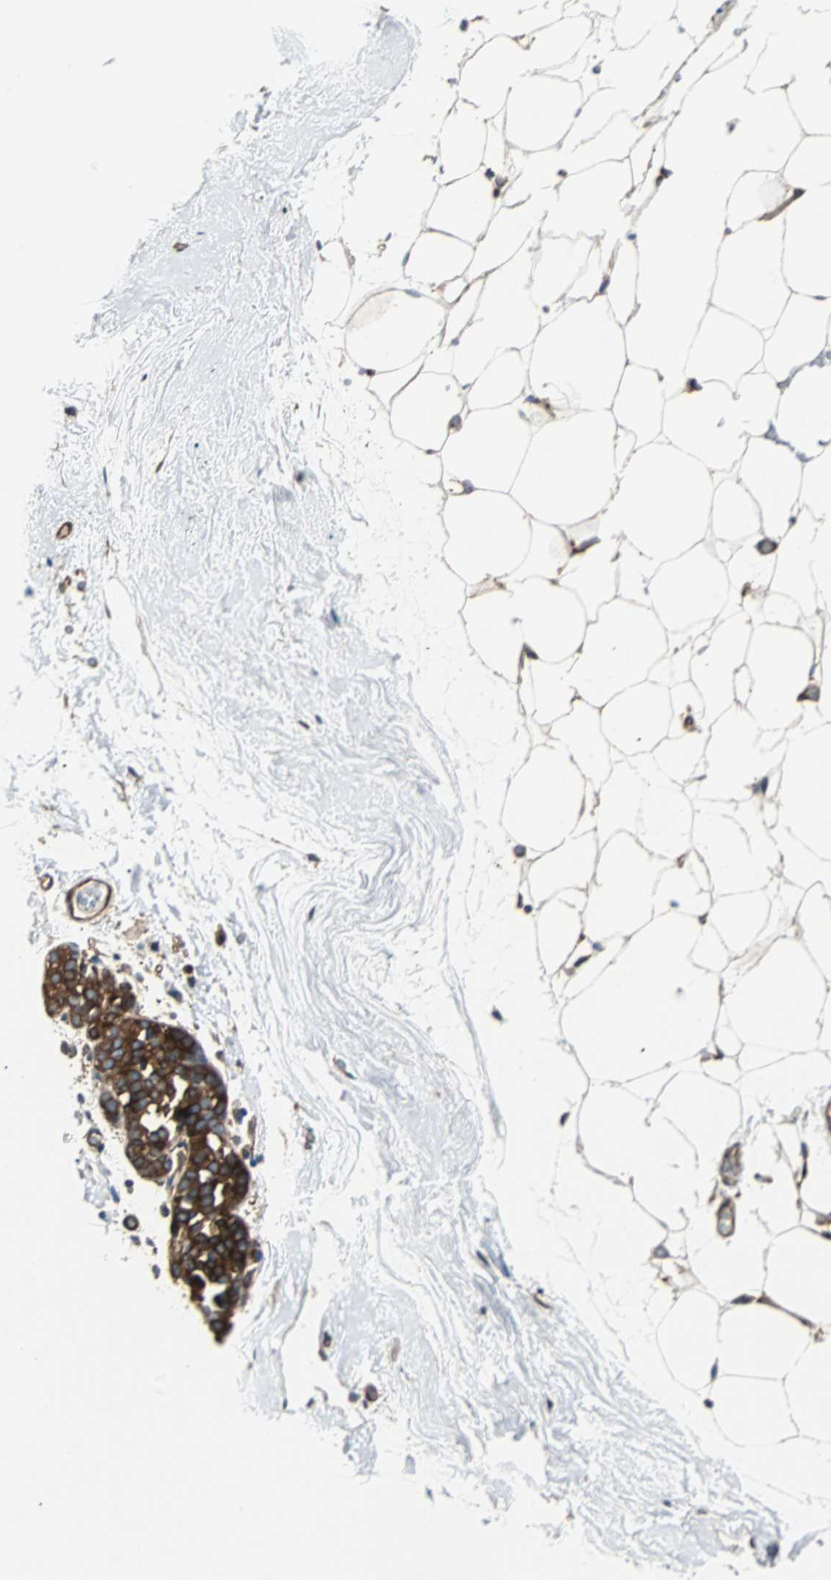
{"staining": {"intensity": "weak", "quantity": ">75%", "location": "cytoplasmic/membranous"}, "tissue": "breast", "cell_type": "Adipocytes", "image_type": "normal", "snomed": [{"axis": "morphology", "description": "Normal tissue, NOS"}, {"axis": "topography", "description": "Breast"}], "caption": "Normal breast was stained to show a protein in brown. There is low levels of weak cytoplasmic/membranous staining in approximately >75% of adipocytes.", "gene": "RELA", "patient": {"sex": "female", "age": 75}}